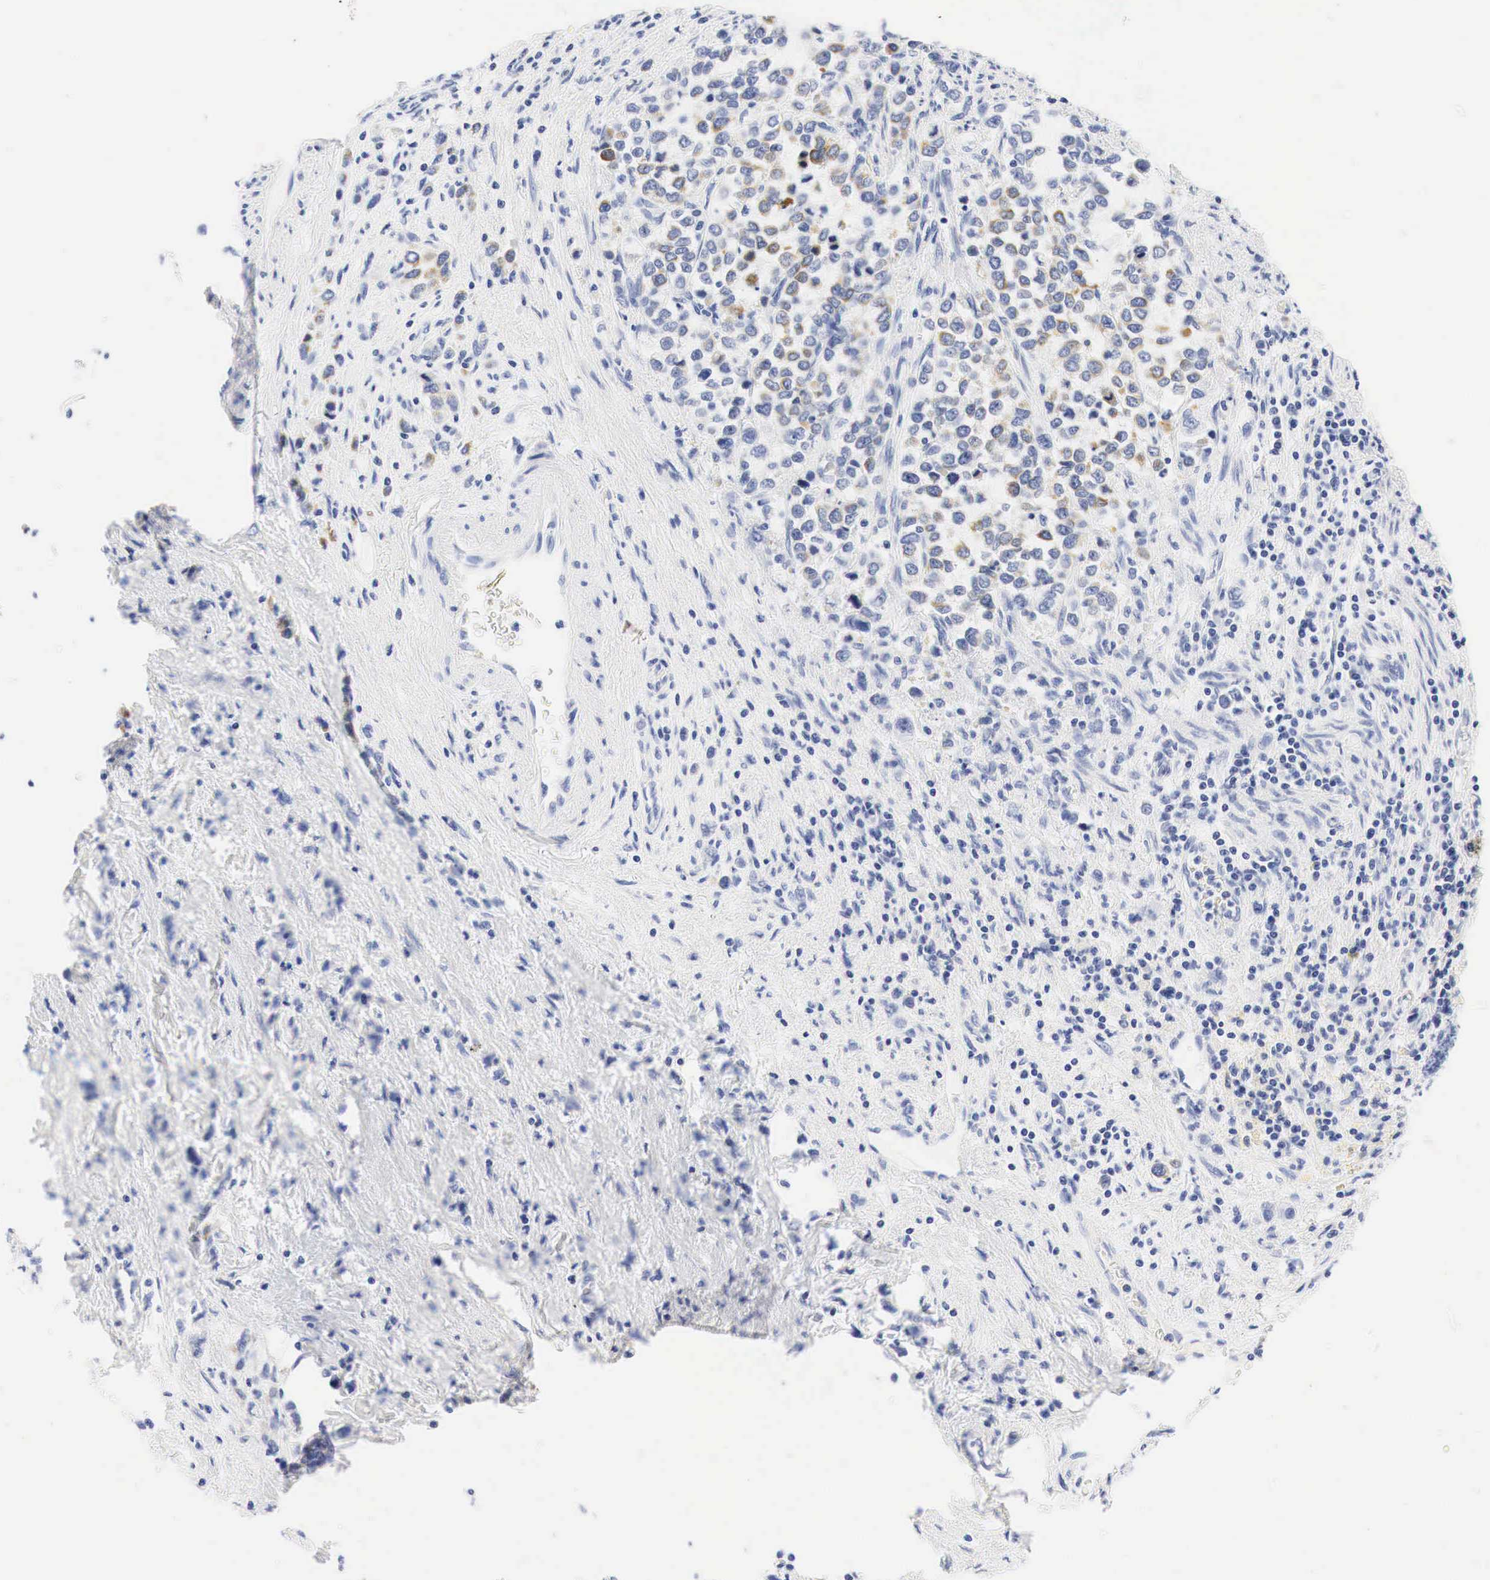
{"staining": {"intensity": "weak", "quantity": "<25%", "location": "cytoplasmic/membranous"}, "tissue": "stomach cancer", "cell_type": "Tumor cells", "image_type": "cancer", "snomed": [{"axis": "morphology", "description": "Adenocarcinoma, NOS"}, {"axis": "topography", "description": "Stomach, upper"}], "caption": "A photomicrograph of stomach cancer stained for a protein reveals no brown staining in tumor cells.", "gene": "NKX2-1", "patient": {"sex": "male", "age": 76}}